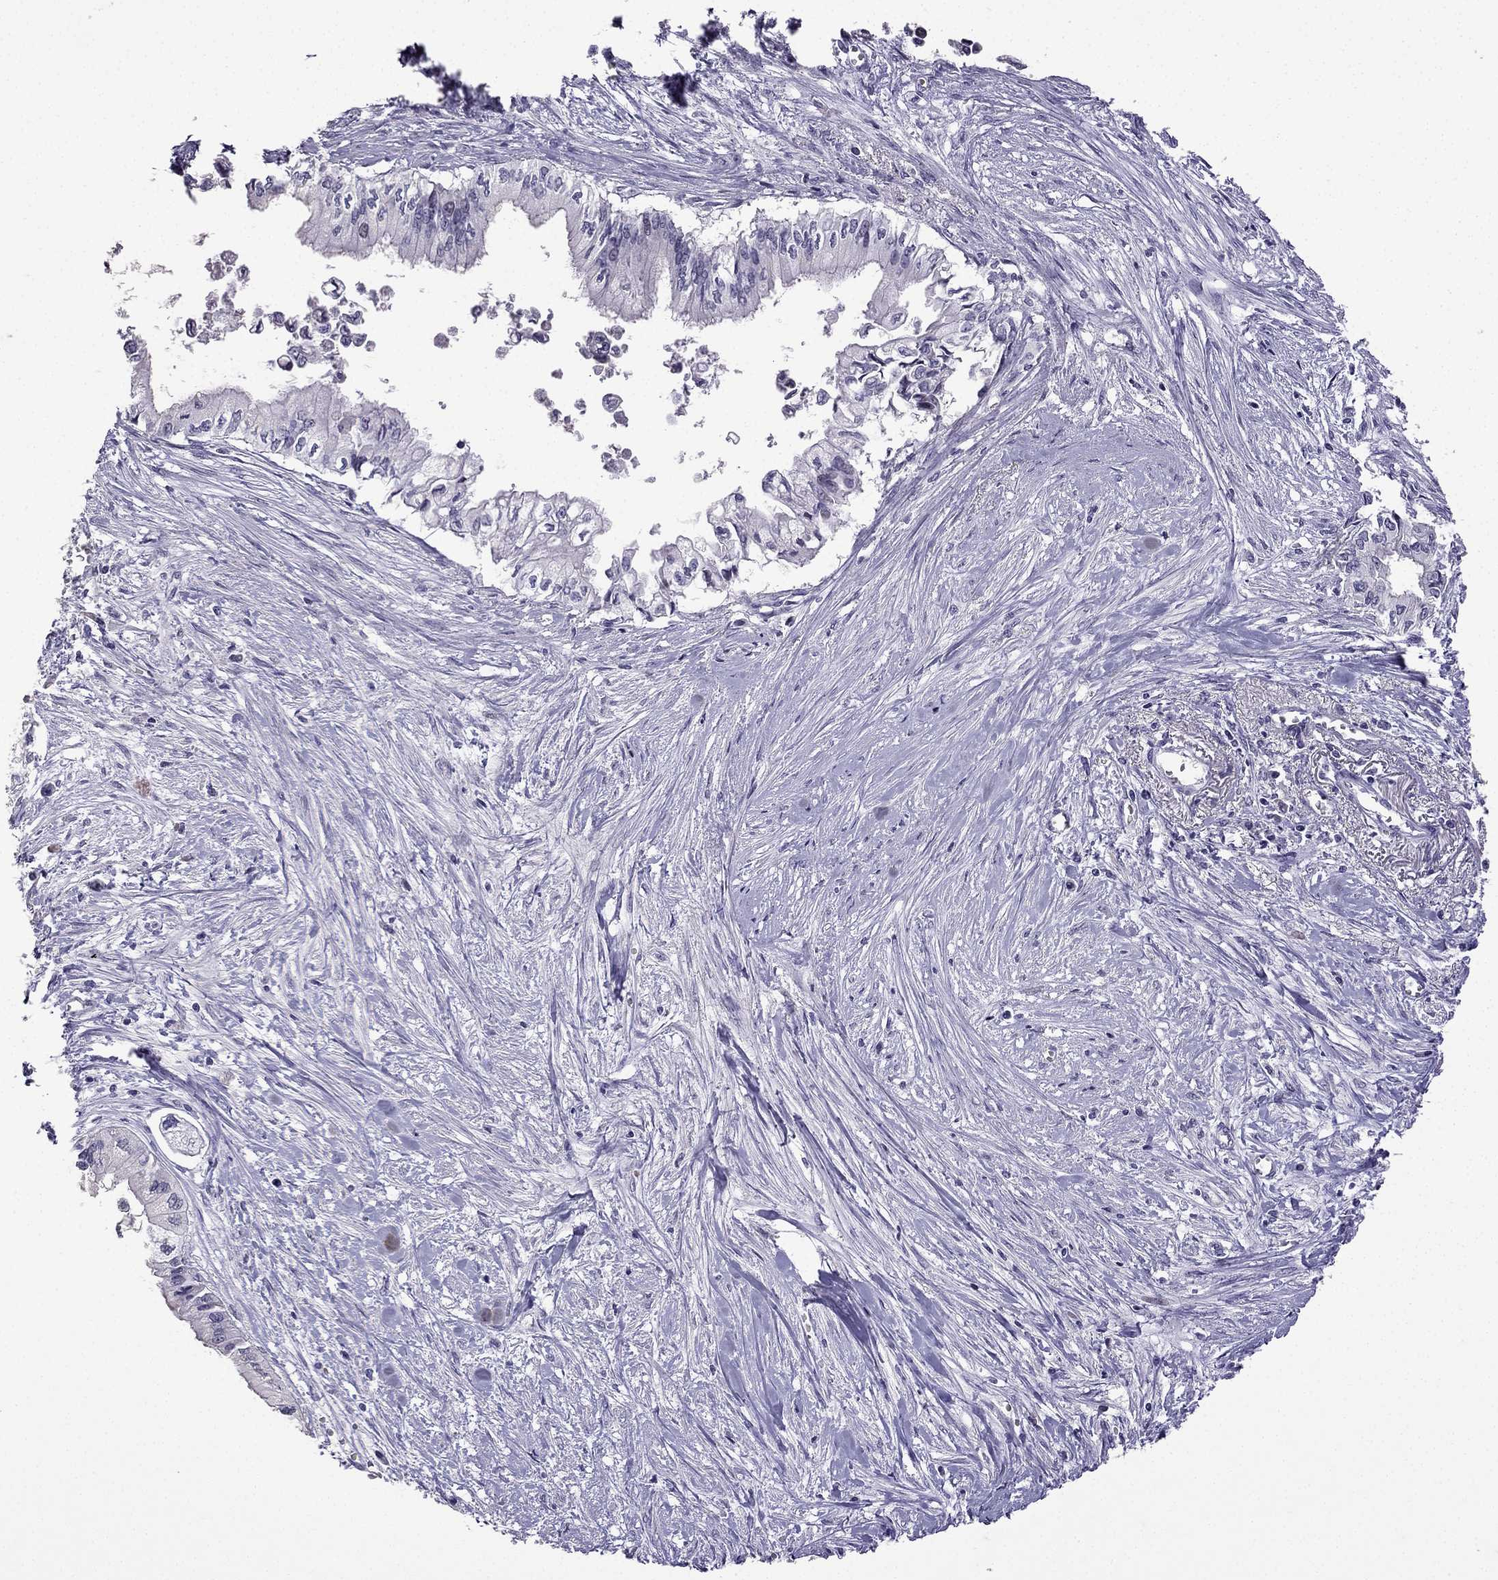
{"staining": {"intensity": "negative", "quantity": "none", "location": "none"}, "tissue": "pancreatic cancer", "cell_type": "Tumor cells", "image_type": "cancer", "snomed": [{"axis": "morphology", "description": "Adenocarcinoma, NOS"}, {"axis": "topography", "description": "Pancreas"}], "caption": "A histopathology image of pancreatic cancer (adenocarcinoma) stained for a protein demonstrates no brown staining in tumor cells.", "gene": "TTN", "patient": {"sex": "female", "age": 61}}